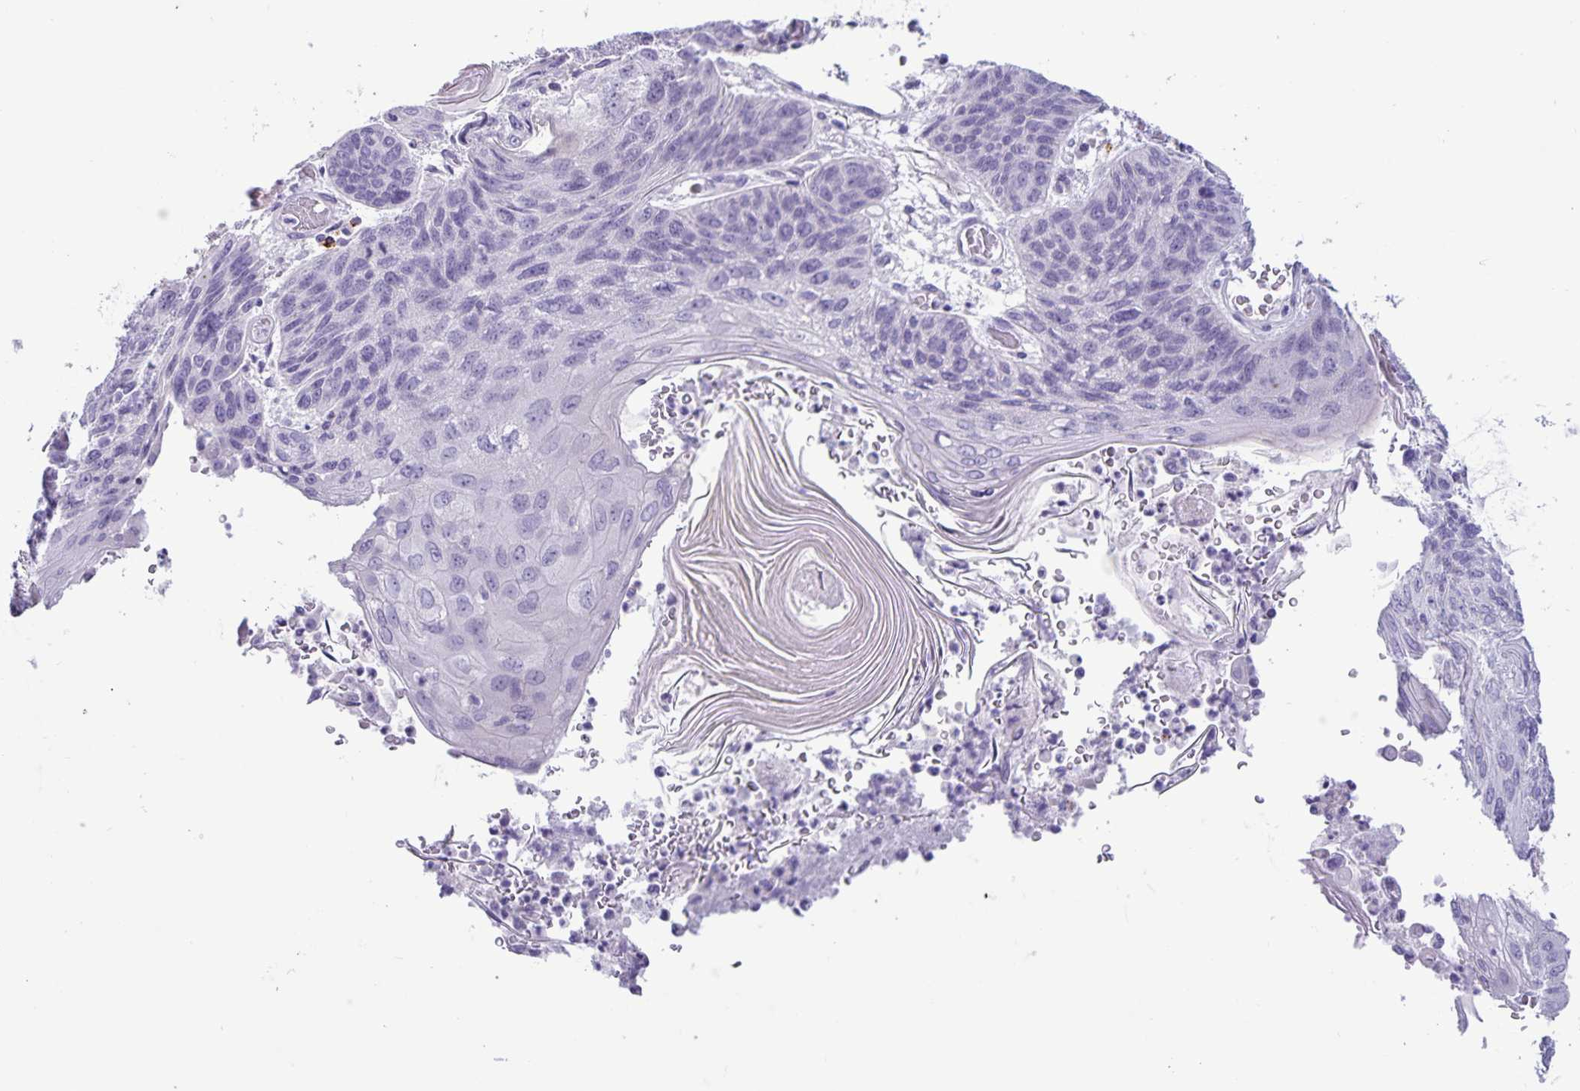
{"staining": {"intensity": "negative", "quantity": "none", "location": "none"}, "tissue": "lung cancer", "cell_type": "Tumor cells", "image_type": "cancer", "snomed": [{"axis": "morphology", "description": "Squamous cell carcinoma, NOS"}, {"axis": "morphology", "description": "Squamous cell carcinoma, metastatic, NOS"}, {"axis": "topography", "description": "Lymph node"}, {"axis": "topography", "description": "Lung"}], "caption": "Human lung metastatic squamous cell carcinoma stained for a protein using immunohistochemistry reveals no expression in tumor cells.", "gene": "IBTK", "patient": {"sex": "male", "age": 41}}